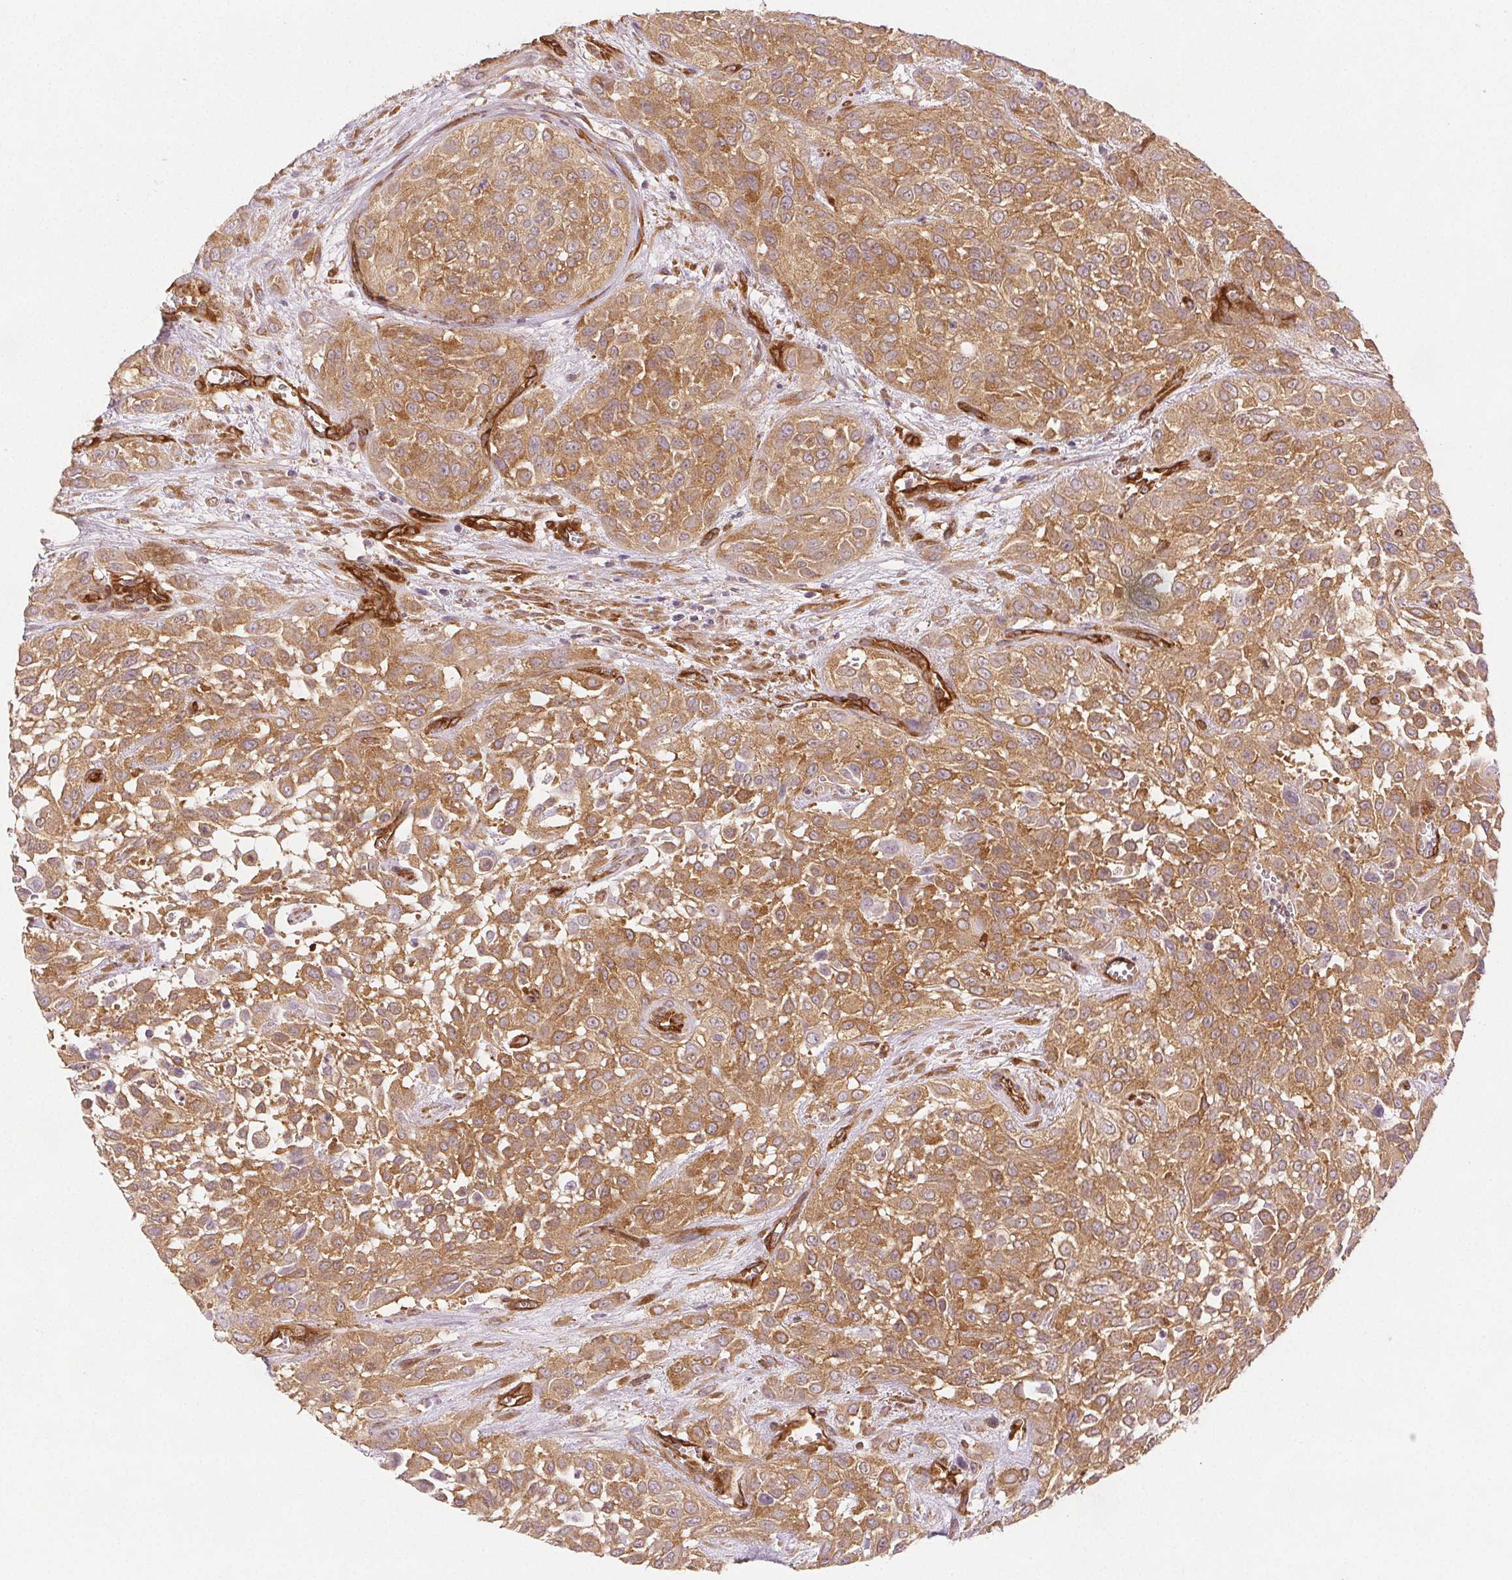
{"staining": {"intensity": "moderate", "quantity": ">75%", "location": "cytoplasmic/membranous"}, "tissue": "urothelial cancer", "cell_type": "Tumor cells", "image_type": "cancer", "snomed": [{"axis": "morphology", "description": "Urothelial carcinoma, High grade"}, {"axis": "topography", "description": "Urinary bladder"}], "caption": "The immunohistochemical stain labels moderate cytoplasmic/membranous expression in tumor cells of urothelial cancer tissue.", "gene": "DIAPH2", "patient": {"sex": "male", "age": 57}}